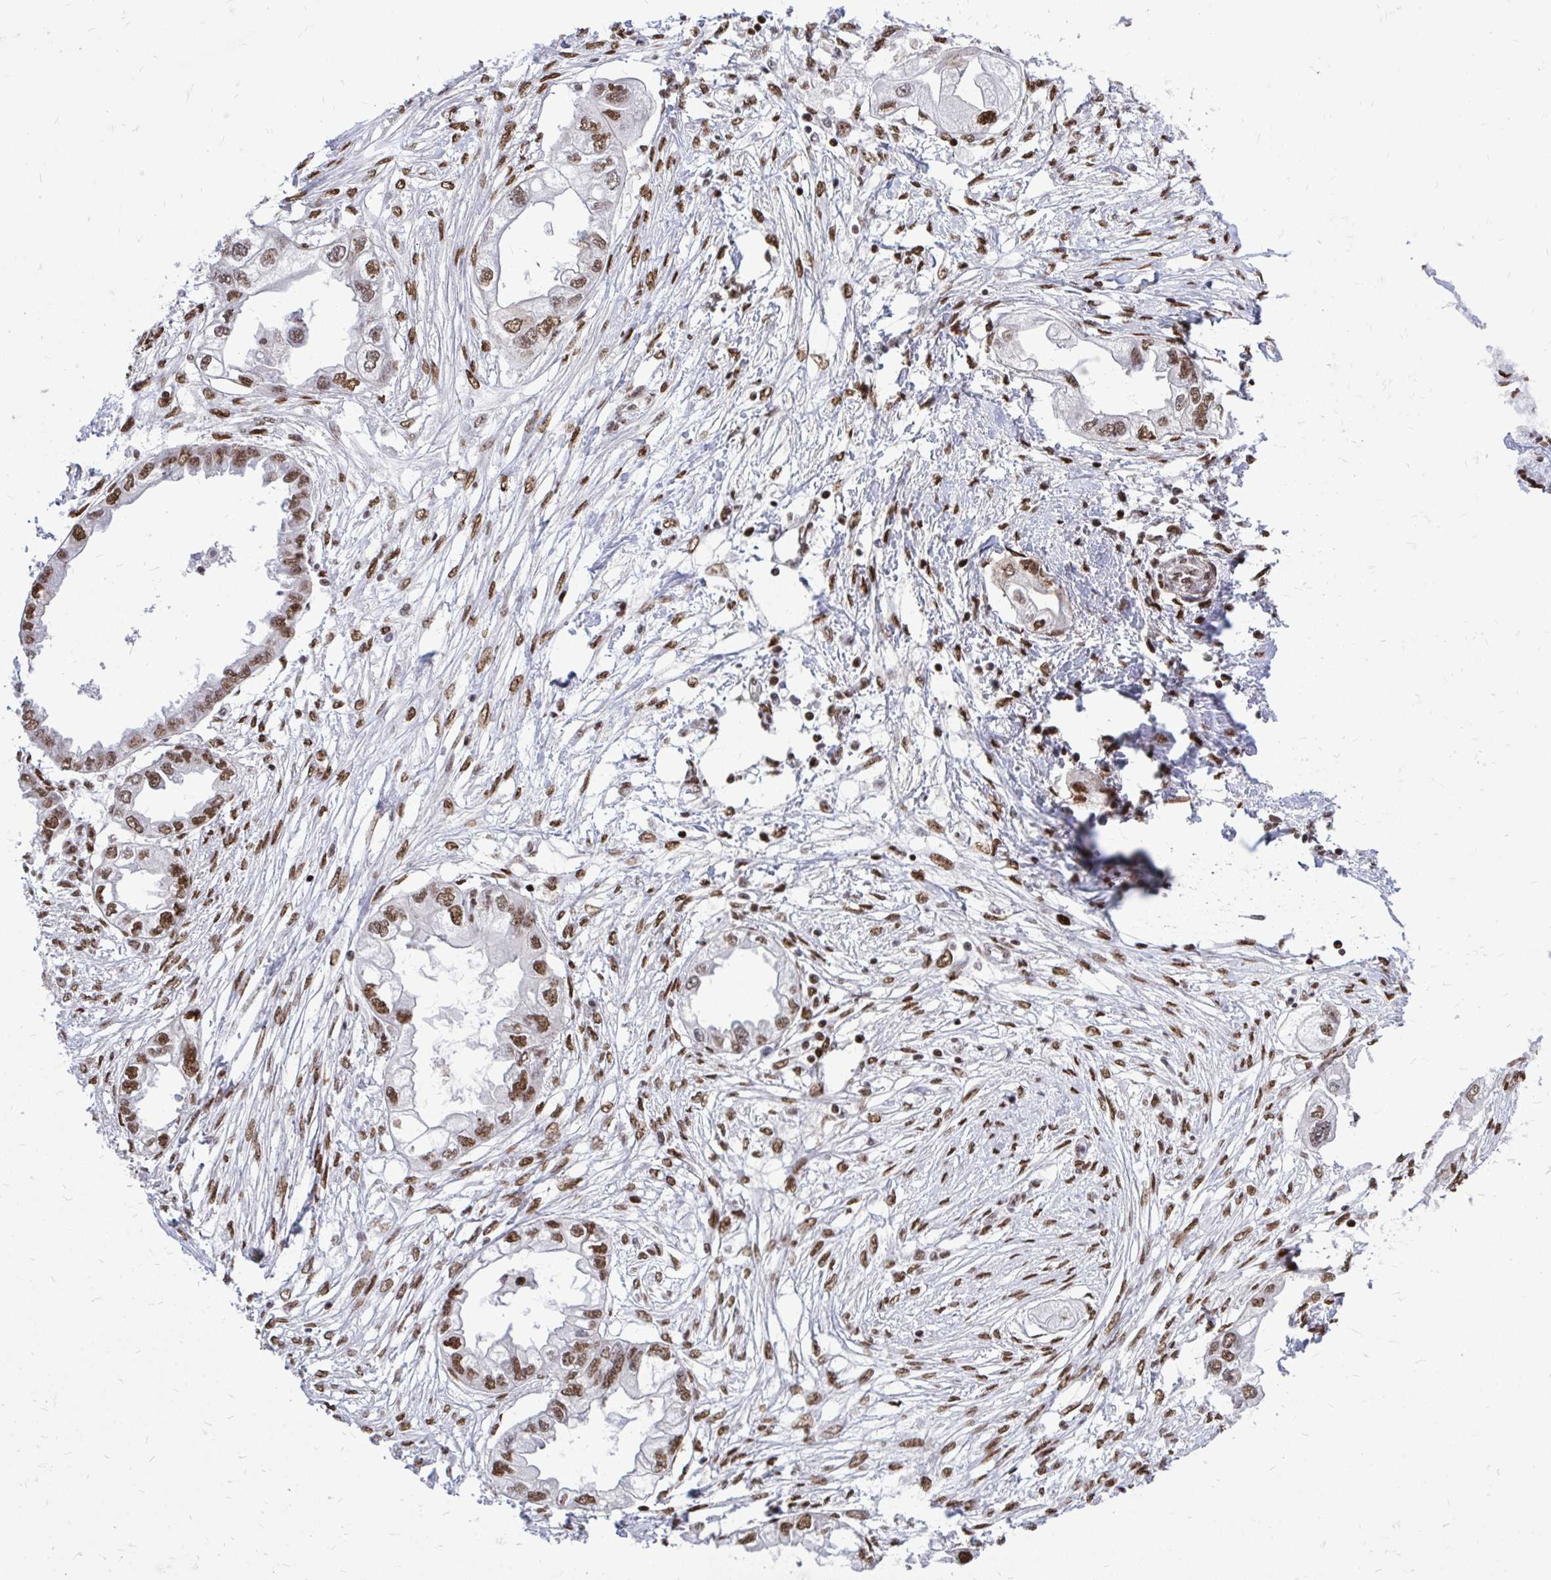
{"staining": {"intensity": "strong", "quantity": ">75%", "location": "nuclear"}, "tissue": "endometrial cancer", "cell_type": "Tumor cells", "image_type": "cancer", "snomed": [{"axis": "morphology", "description": "Adenocarcinoma, NOS"}, {"axis": "morphology", "description": "Adenocarcinoma, metastatic, NOS"}, {"axis": "topography", "description": "Adipose tissue"}, {"axis": "topography", "description": "Endometrium"}], "caption": "Human metastatic adenocarcinoma (endometrial) stained with a brown dye reveals strong nuclear positive positivity in about >75% of tumor cells.", "gene": "TBL1Y", "patient": {"sex": "female", "age": 67}}